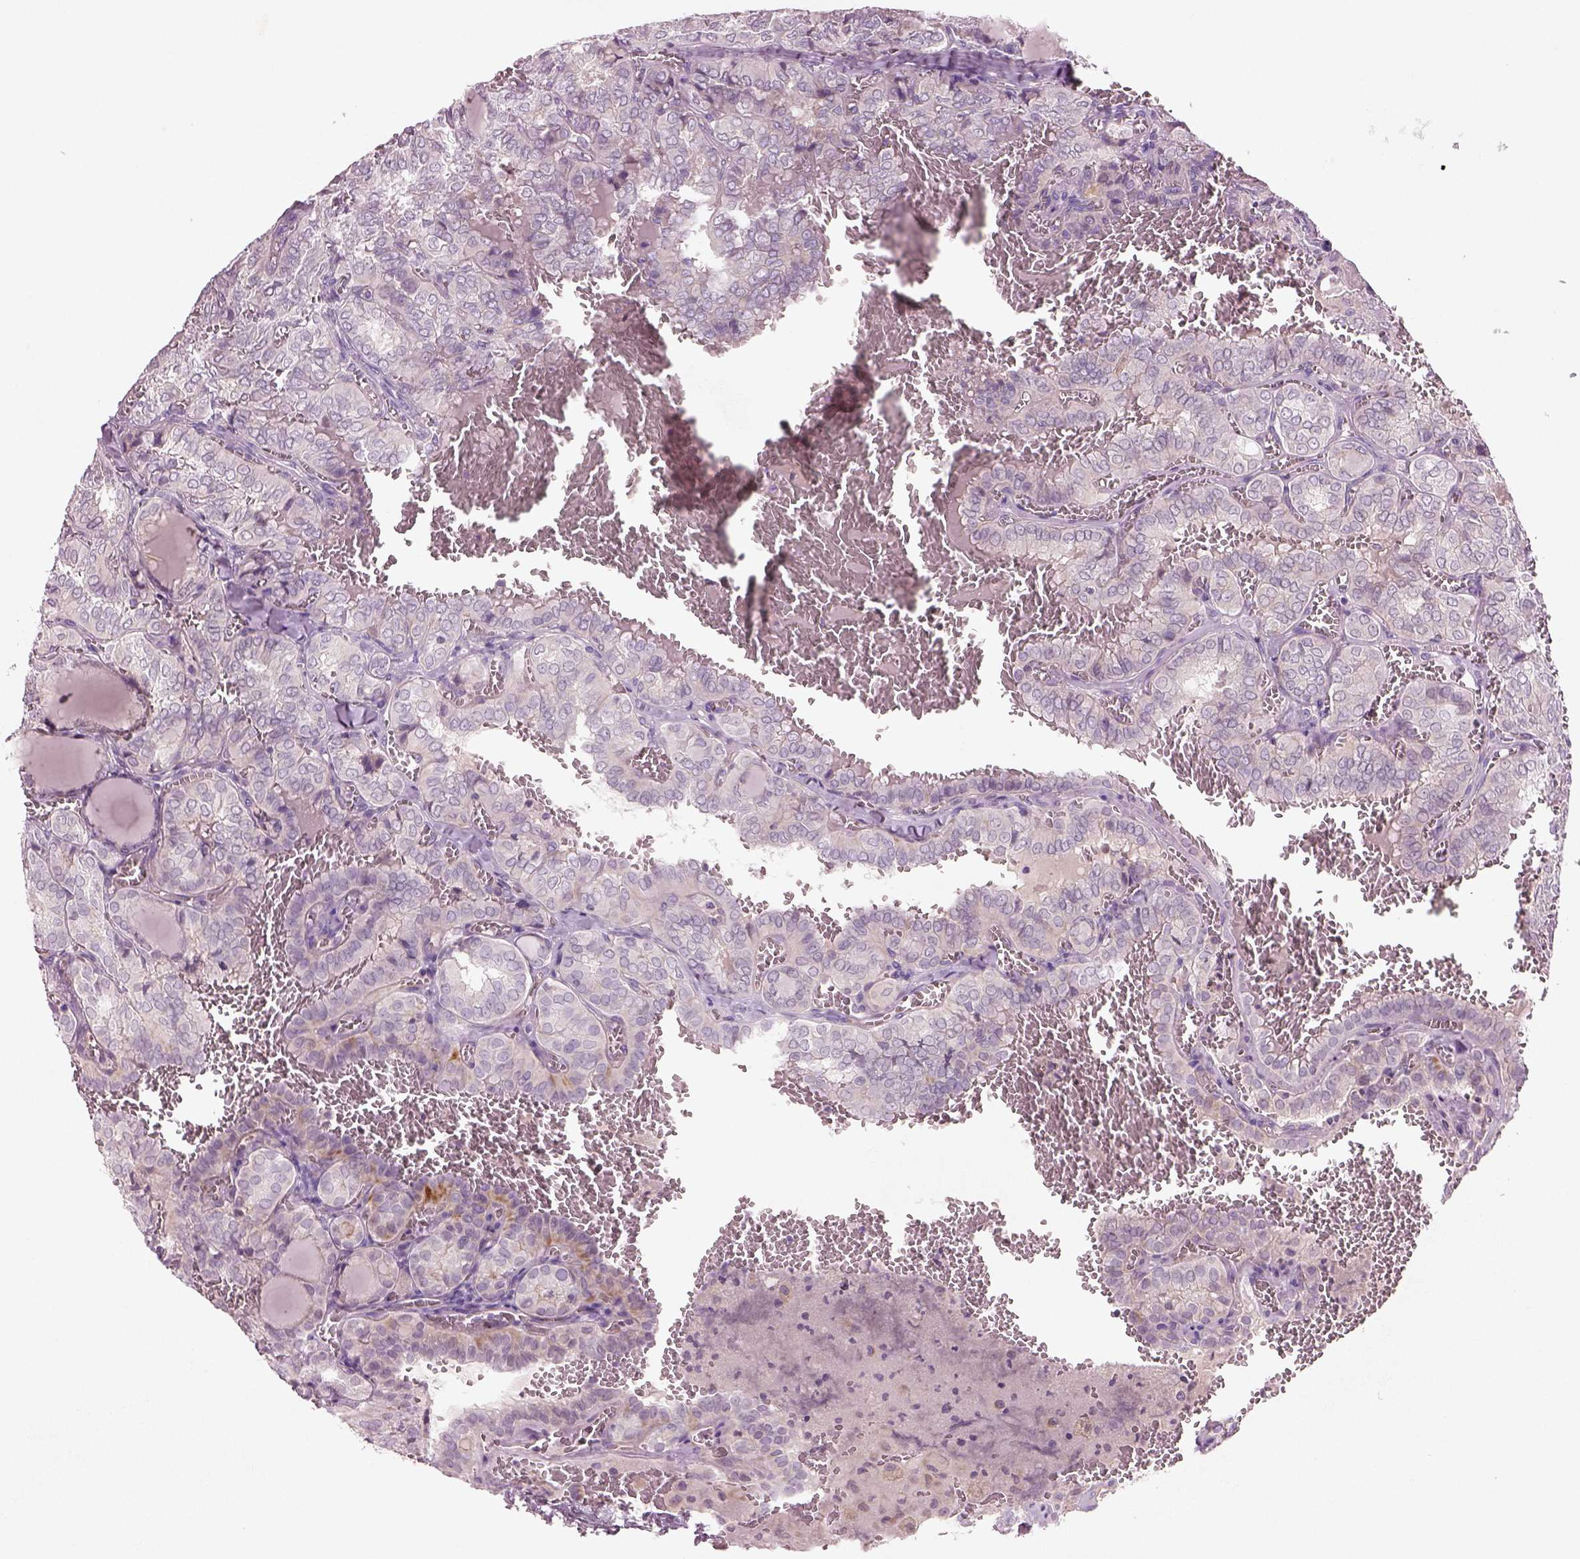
{"staining": {"intensity": "negative", "quantity": "none", "location": "none"}, "tissue": "thyroid cancer", "cell_type": "Tumor cells", "image_type": "cancer", "snomed": [{"axis": "morphology", "description": "Papillary adenocarcinoma, NOS"}, {"axis": "topography", "description": "Thyroid gland"}], "caption": "The photomicrograph displays no significant expression in tumor cells of thyroid cancer (papillary adenocarcinoma).", "gene": "DUOXA2", "patient": {"sex": "female", "age": 41}}